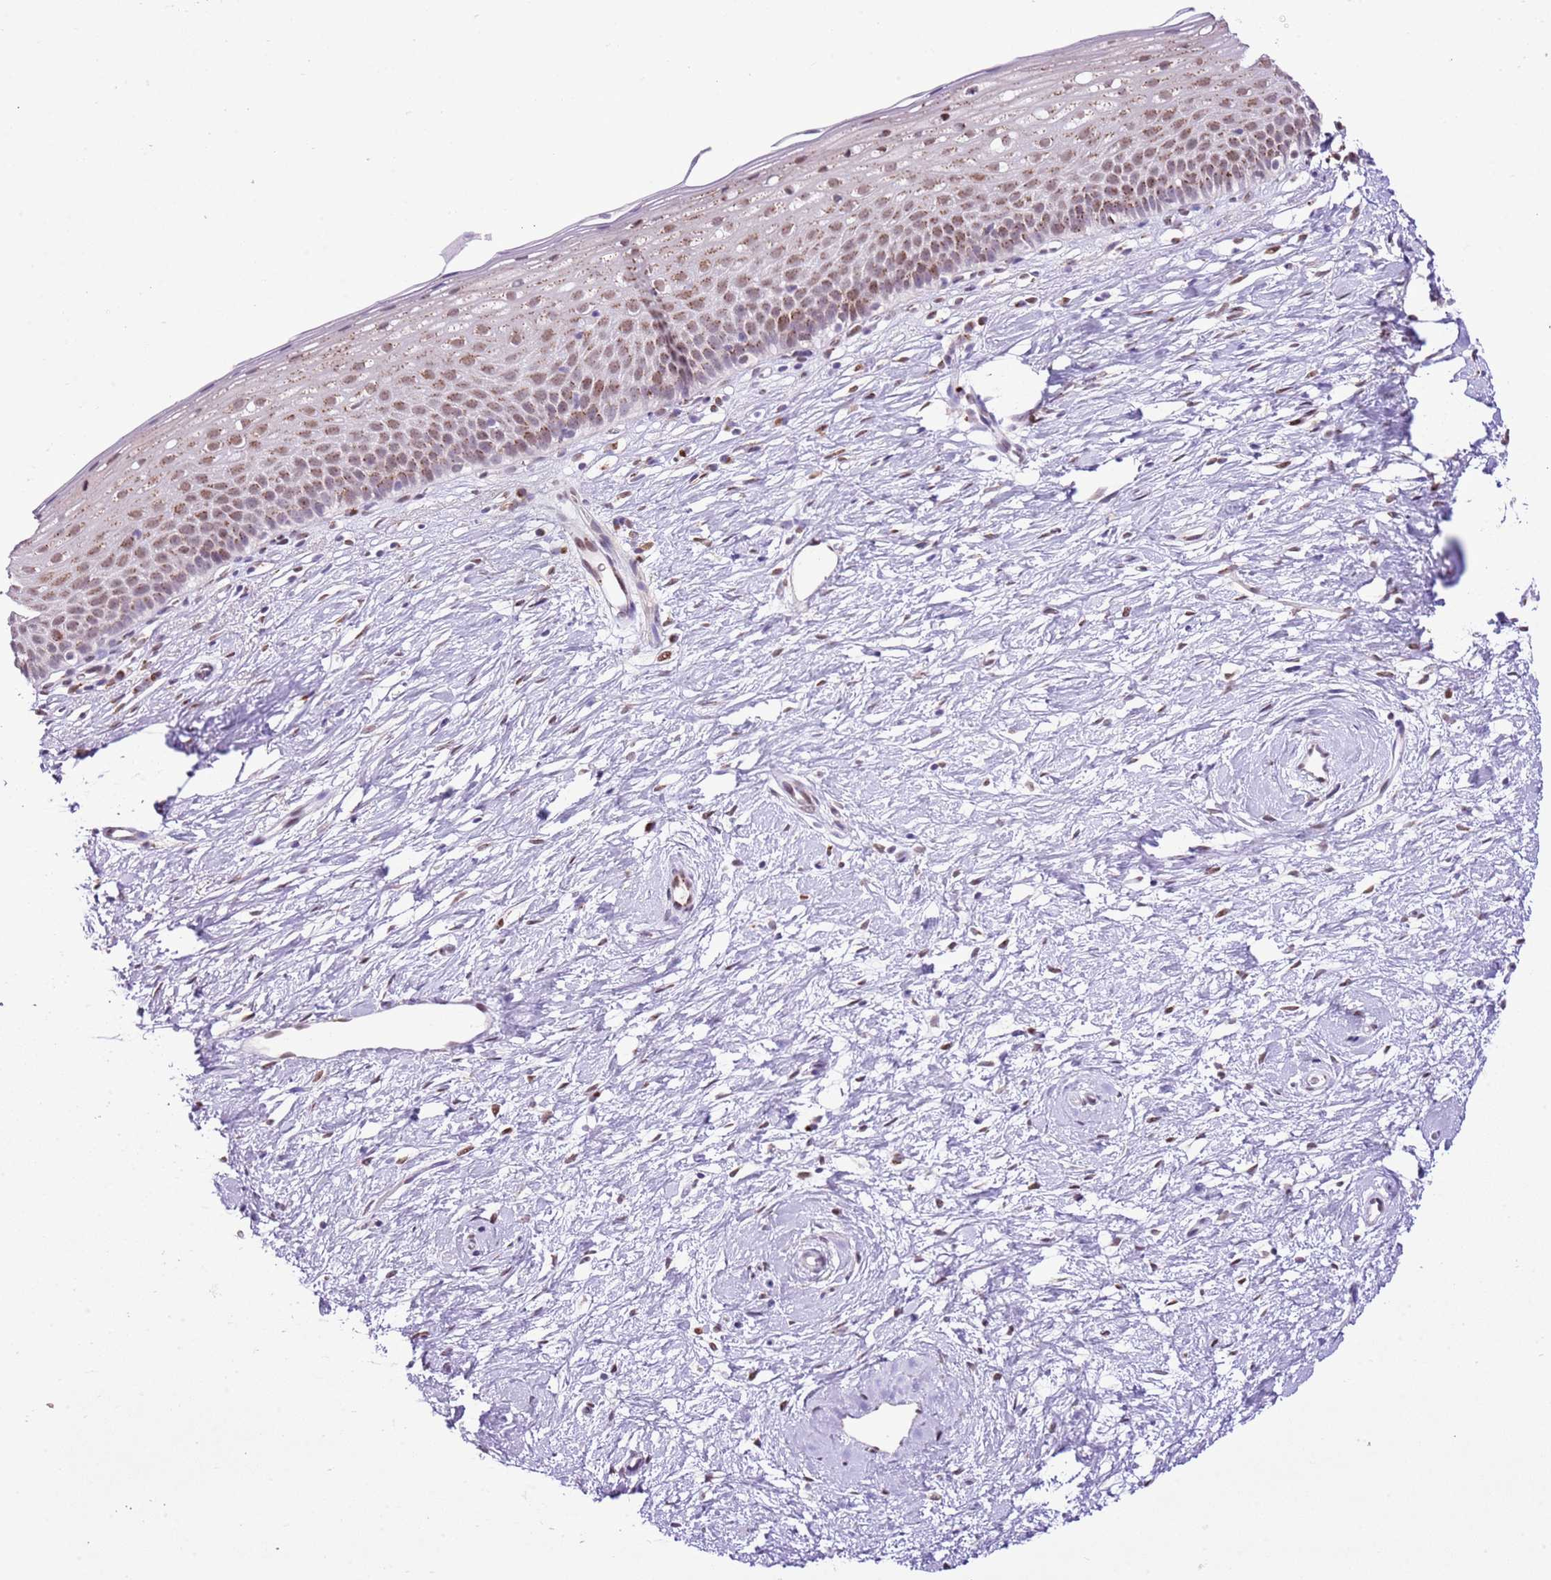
{"staining": {"intensity": "weak", "quantity": "25%-75%", "location": "nuclear"}, "tissue": "cervix", "cell_type": "Glandular cells", "image_type": "normal", "snomed": [{"axis": "morphology", "description": "Normal tissue, NOS"}, {"axis": "topography", "description": "Cervix"}], "caption": "Glandular cells display weak nuclear positivity in about 25%-75% of cells in unremarkable cervix. (DAB (3,3'-diaminobenzidine) = brown stain, brightfield microscopy at high magnification).", "gene": "NACC2", "patient": {"sex": "female", "age": 57}}